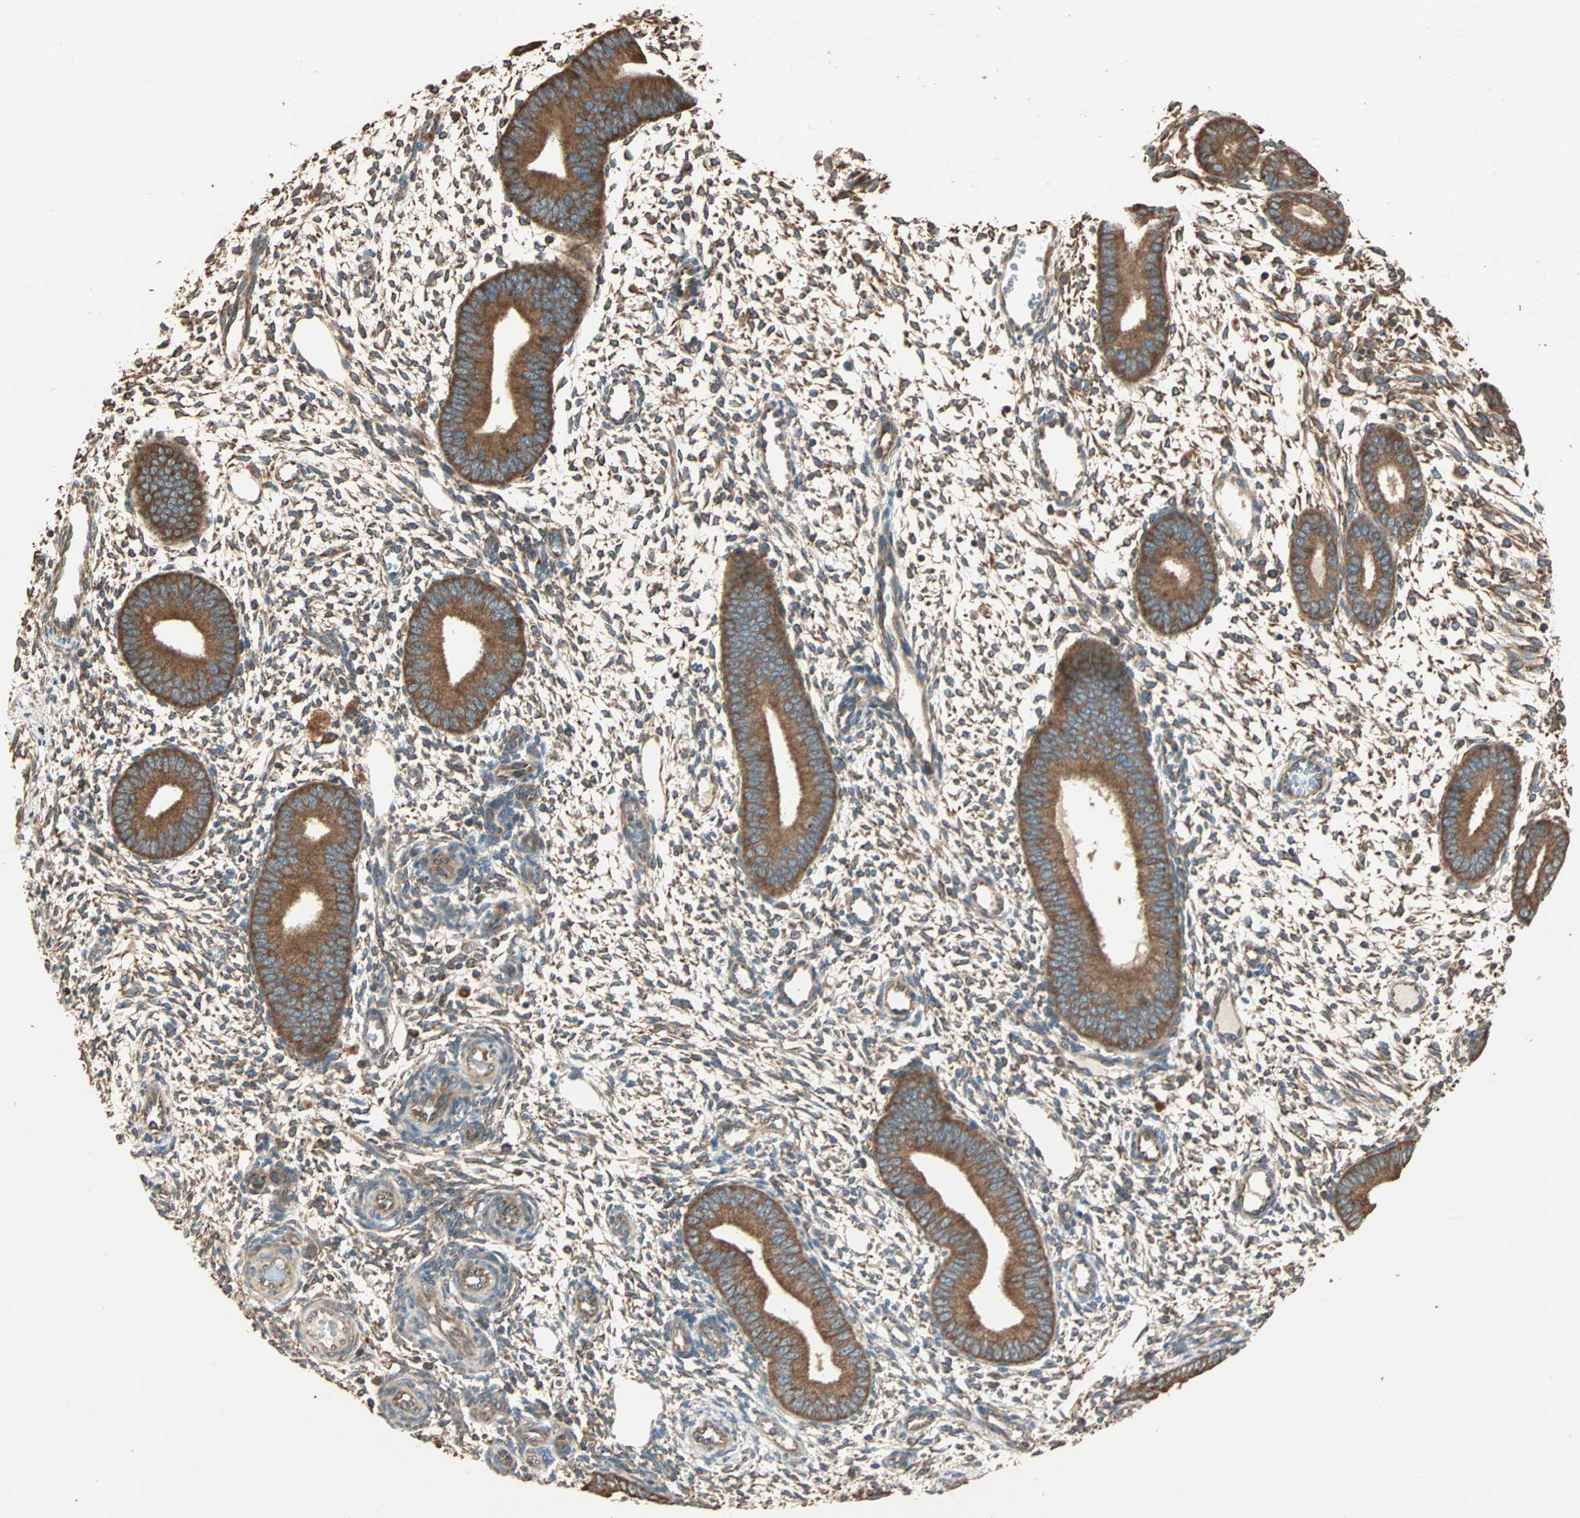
{"staining": {"intensity": "moderate", "quantity": "<25%", "location": "cytoplasmic/membranous"}, "tissue": "endometrium", "cell_type": "Cells in endometrial stroma", "image_type": "normal", "snomed": [{"axis": "morphology", "description": "Normal tissue, NOS"}, {"axis": "topography", "description": "Endometrium"}], "caption": "DAB (3,3'-diaminobenzidine) immunohistochemical staining of unremarkable endometrium exhibits moderate cytoplasmic/membranous protein expression in about <25% of cells in endometrial stroma.", "gene": "EIF4G2", "patient": {"sex": "female", "age": 42}}